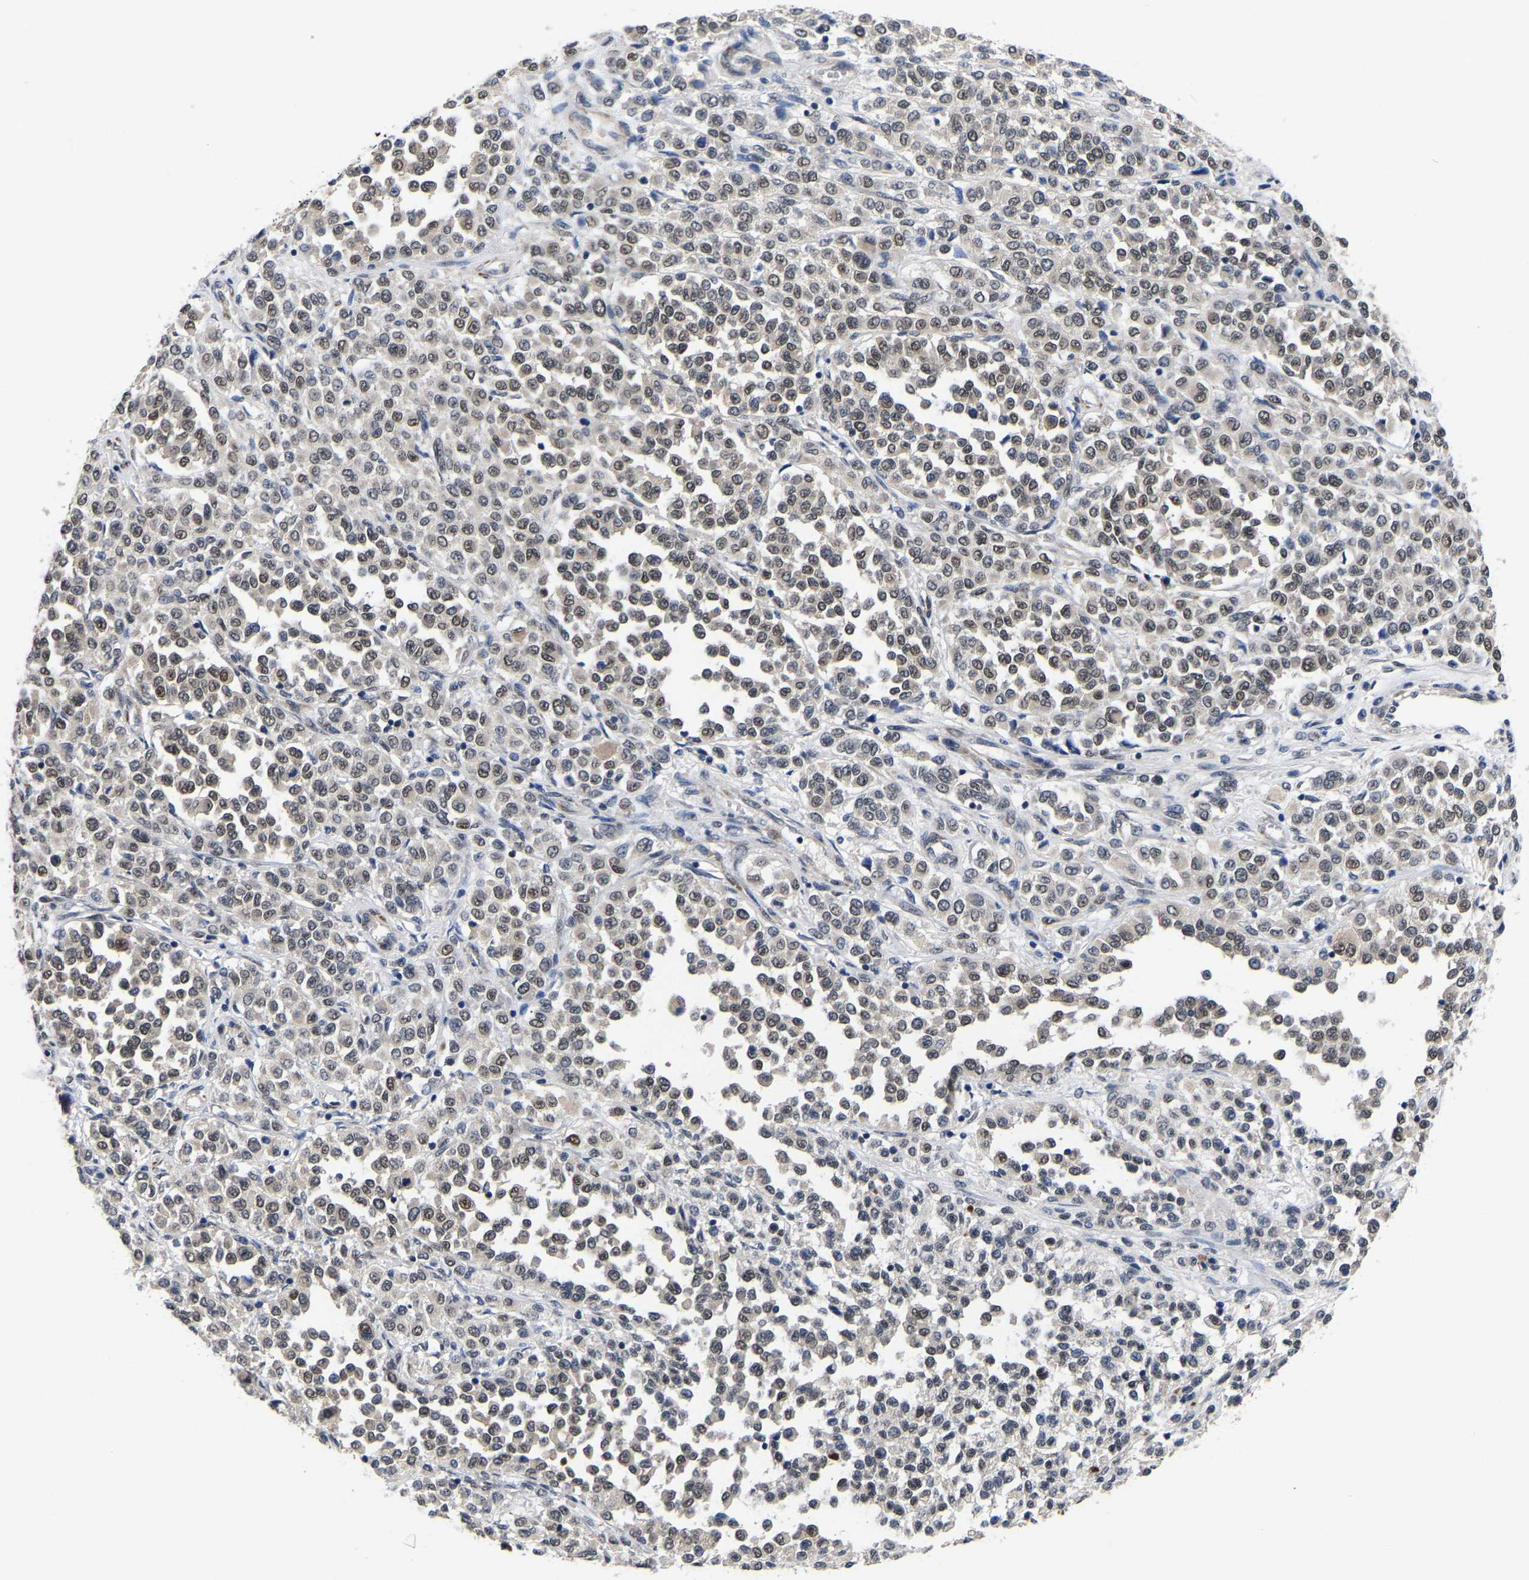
{"staining": {"intensity": "weak", "quantity": ">75%", "location": "nuclear"}, "tissue": "melanoma", "cell_type": "Tumor cells", "image_type": "cancer", "snomed": [{"axis": "morphology", "description": "Malignant melanoma, Metastatic site"}, {"axis": "topography", "description": "Pancreas"}], "caption": "Immunohistochemistry (IHC) histopathology image of neoplastic tissue: human malignant melanoma (metastatic site) stained using immunohistochemistry (IHC) shows low levels of weak protein expression localized specifically in the nuclear of tumor cells, appearing as a nuclear brown color.", "gene": "METTL16", "patient": {"sex": "female", "age": 30}}